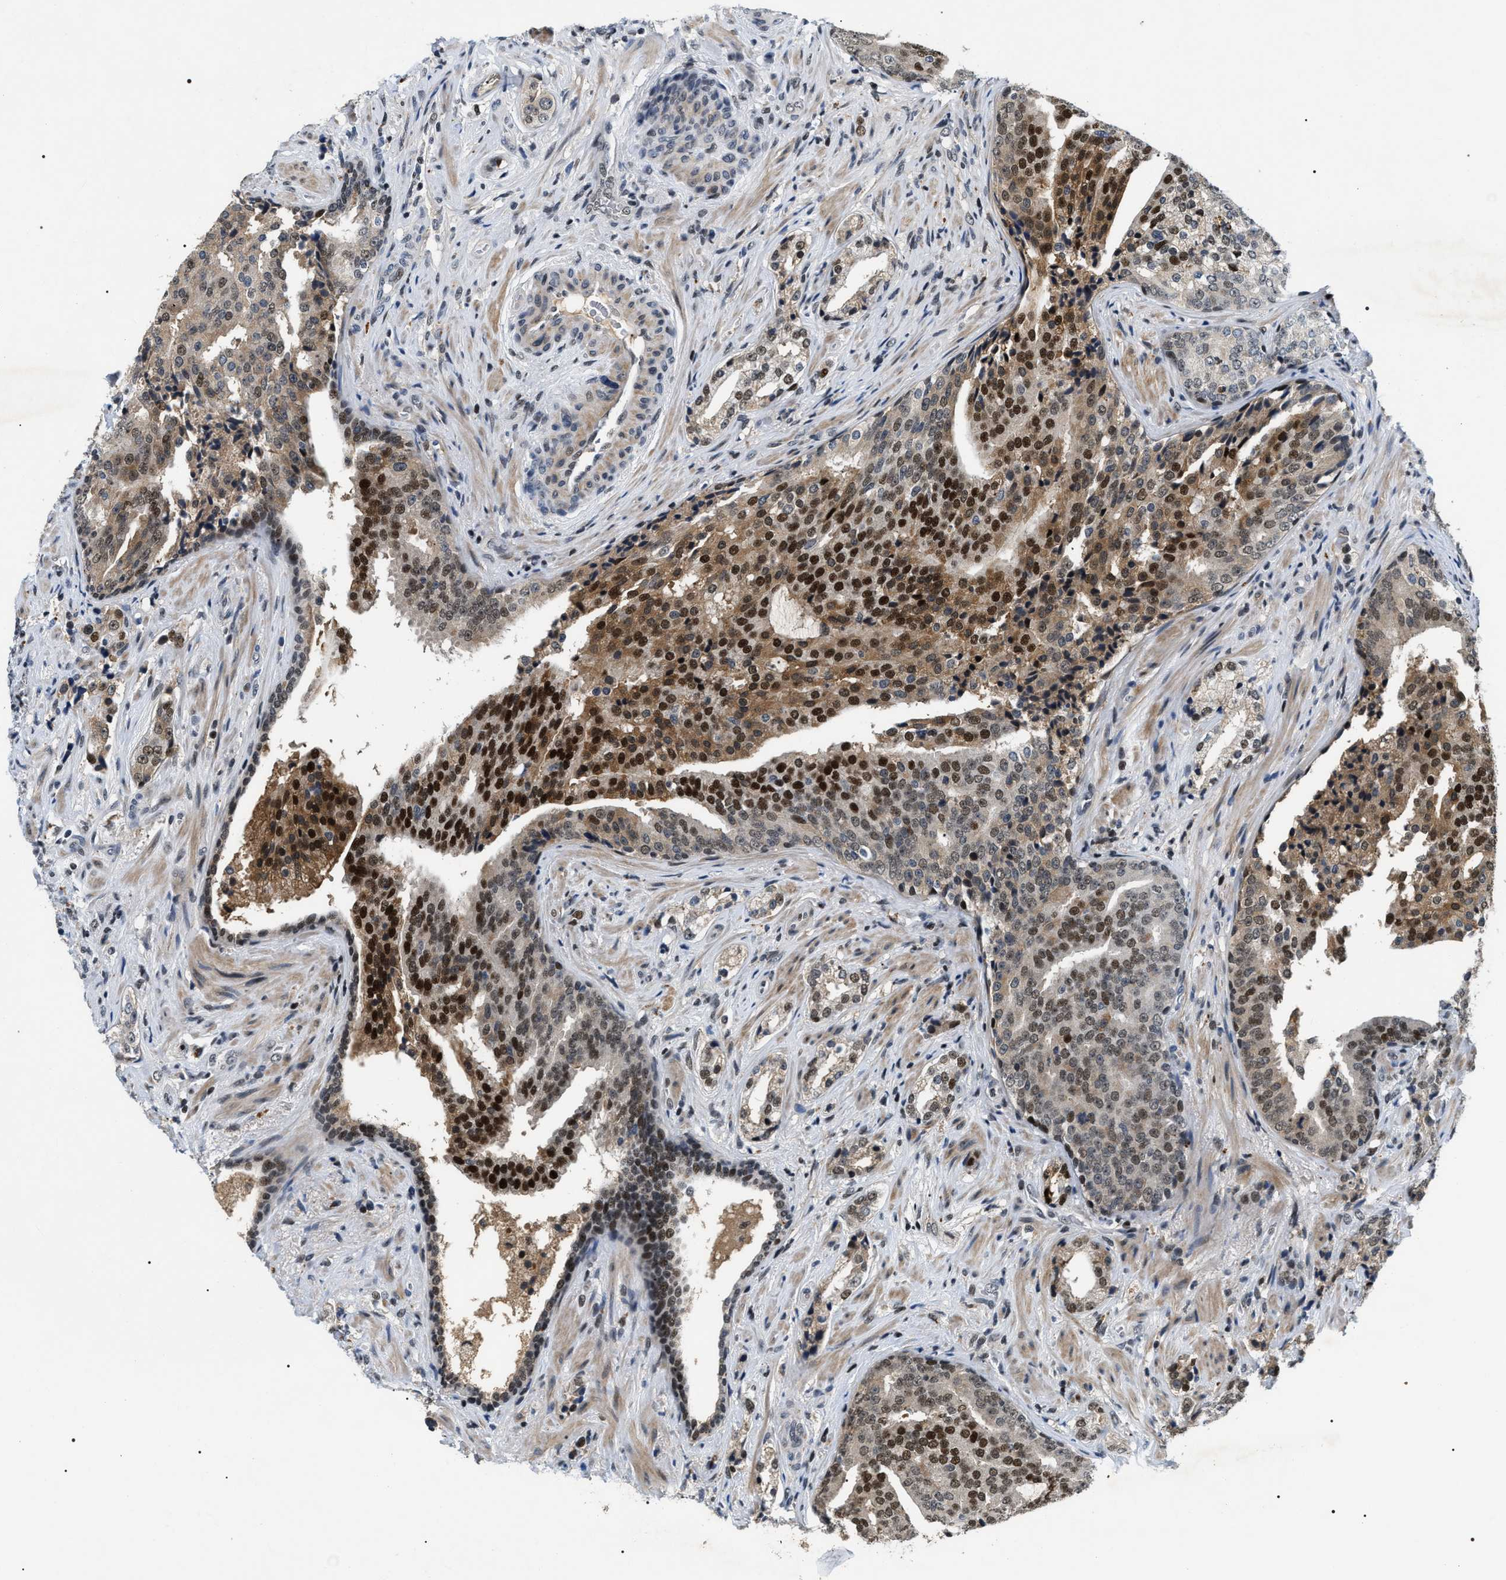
{"staining": {"intensity": "moderate", "quantity": ">75%", "location": "cytoplasmic/membranous,nuclear"}, "tissue": "prostate cancer", "cell_type": "Tumor cells", "image_type": "cancer", "snomed": [{"axis": "morphology", "description": "Adenocarcinoma, High grade"}, {"axis": "topography", "description": "Prostate"}], "caption": "Immunohistochemical staining of prostate adenocarcinoma (high-grade) demonstrates medium levels of moderate cytoplasmic/membranous and nuclear protein staining in approximately >75% of tumor cells.", "gene": "C7orf25", "patient": {"sex": "male", "age": 71}}